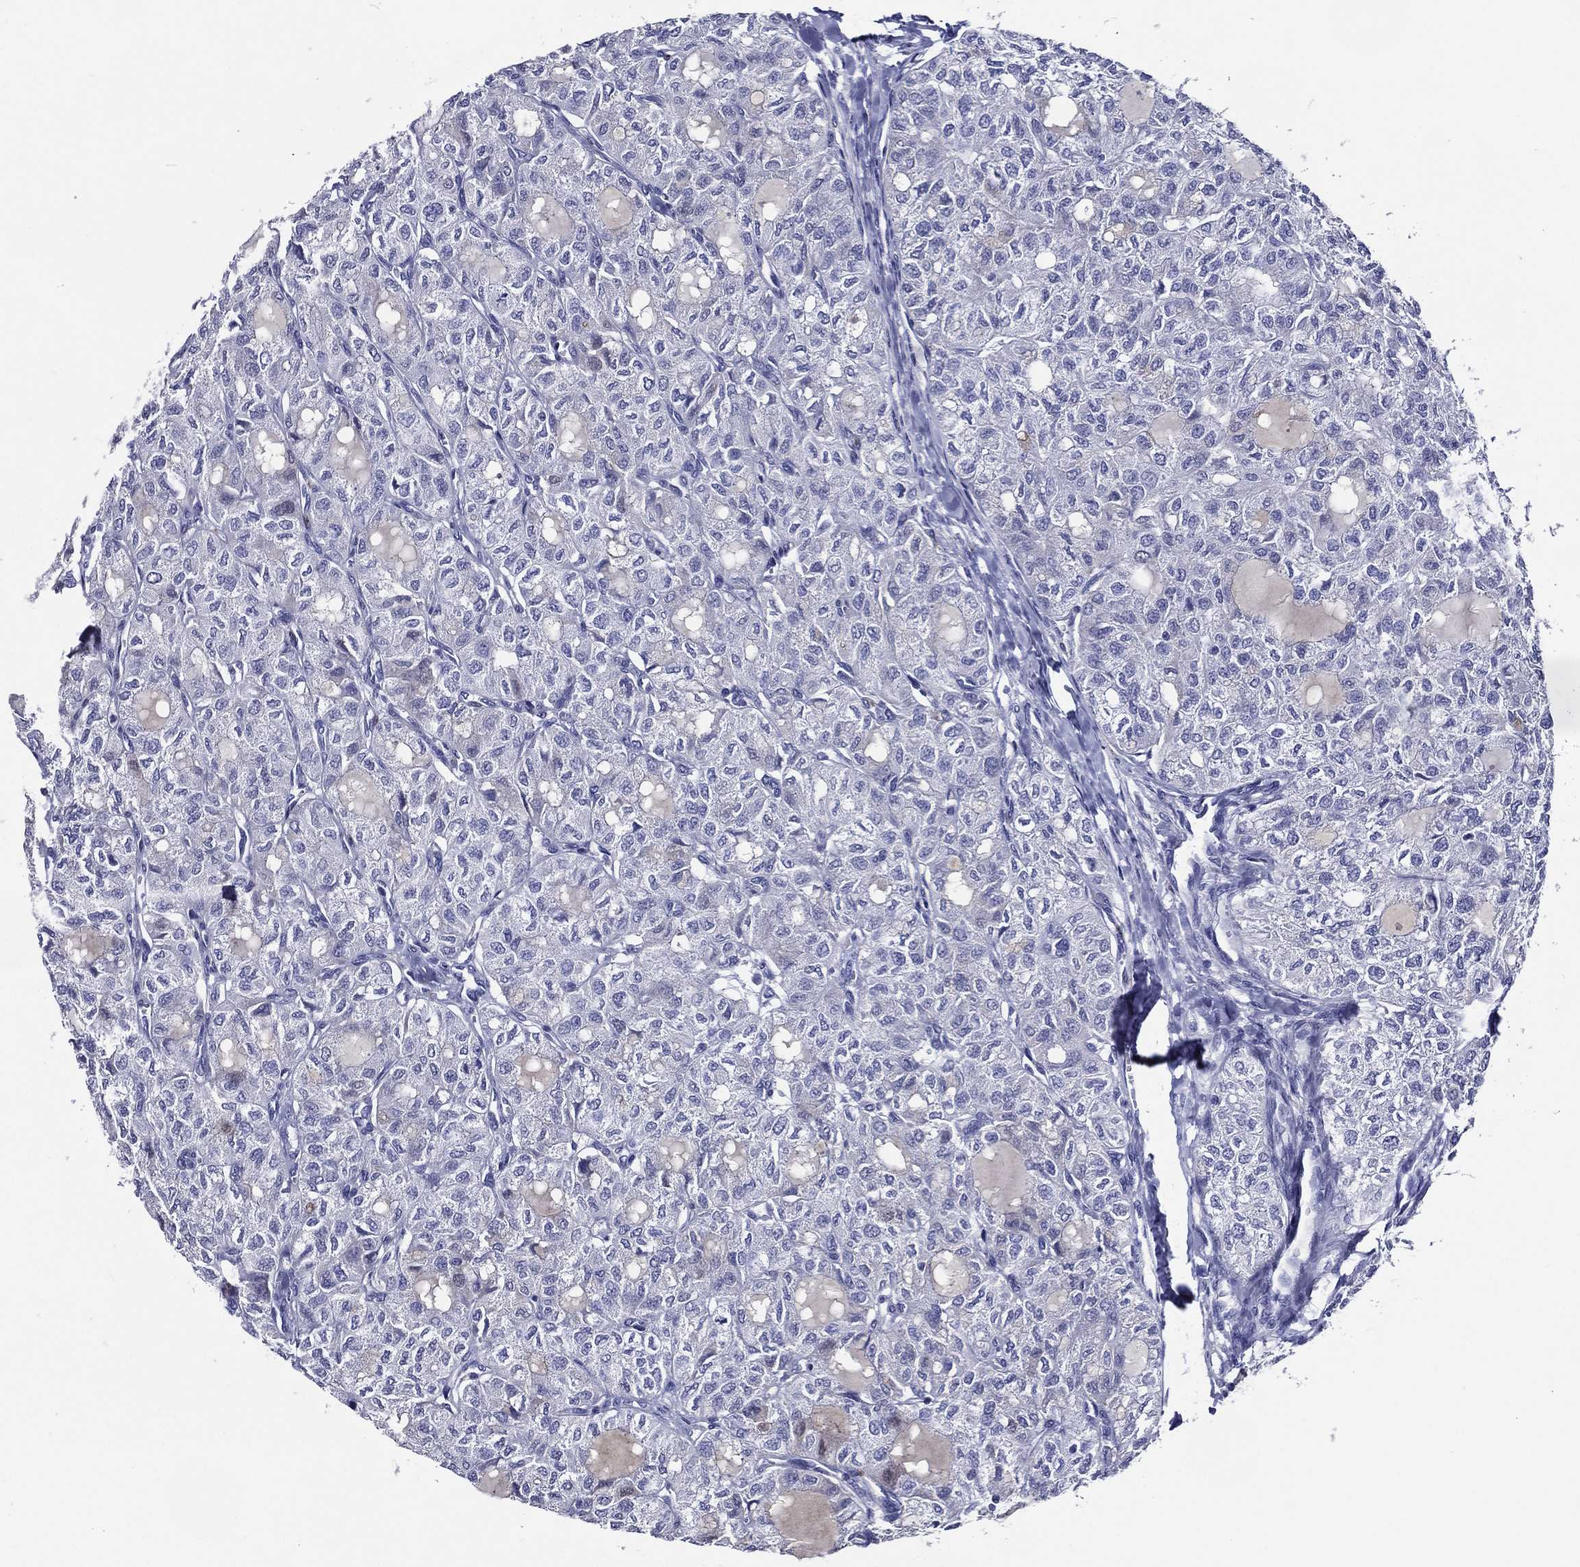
{"staining": {"intensity": "negative", "quantity": "none", "location": "none"}, "tissue": "thyroid cancer", "cell_type": "Tumor cells", "image_type": "cancer", "snomed": [{"axis": "morphology", "description": "Follicular adenoma carcinoma, NOS"}, {"axis": "topography", "description": "Thyroid gland"}], "caption": "Tumor cells are negative for brown protein staining in thyroid cancer (follicular adenoma carcinoma).", "gene": "ACE2", "patient": {"sex": "male", "age": 75}}